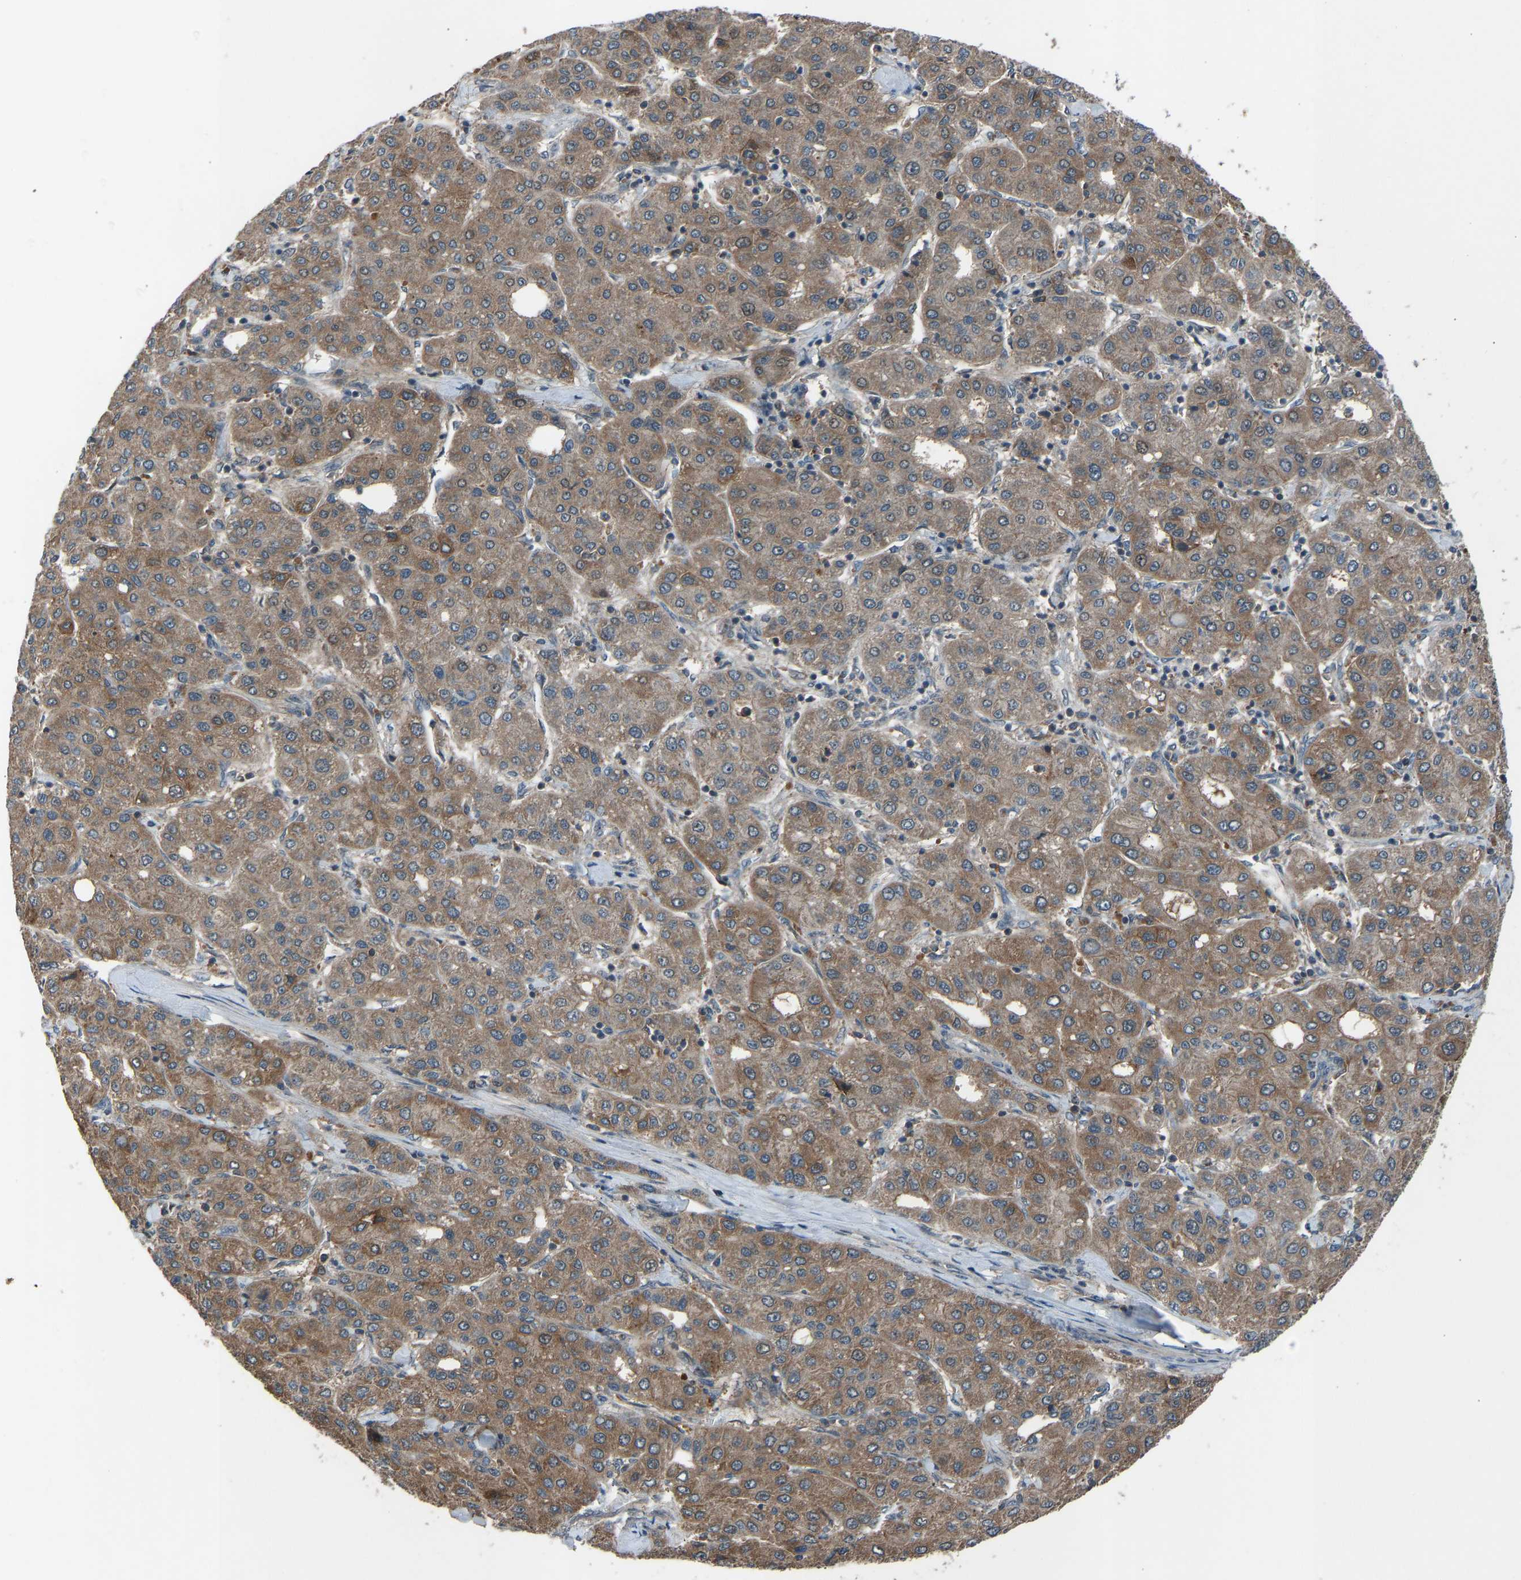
{"staining": {"intensity": "moderate", "quantity": ">75%", "location": "cytoplasmic/membranous"}, "tissue": "liver cancer", "cell_type": "Tumor cells", "image_type": "cancer", "snomed": [{"axis": "morphology", "description": "Carcinoma, Hepatocellular, NOS"}, {"axis": "topography", "description": "Liver"}], "caption": "A medium amount of moderate cytoplasmic/membranous expression is appreciated in approximately >75% of tumor cells in liver cancer tissue.", "gene": "SLC43A1", "patient": {"sex": "male", "age": 65}}